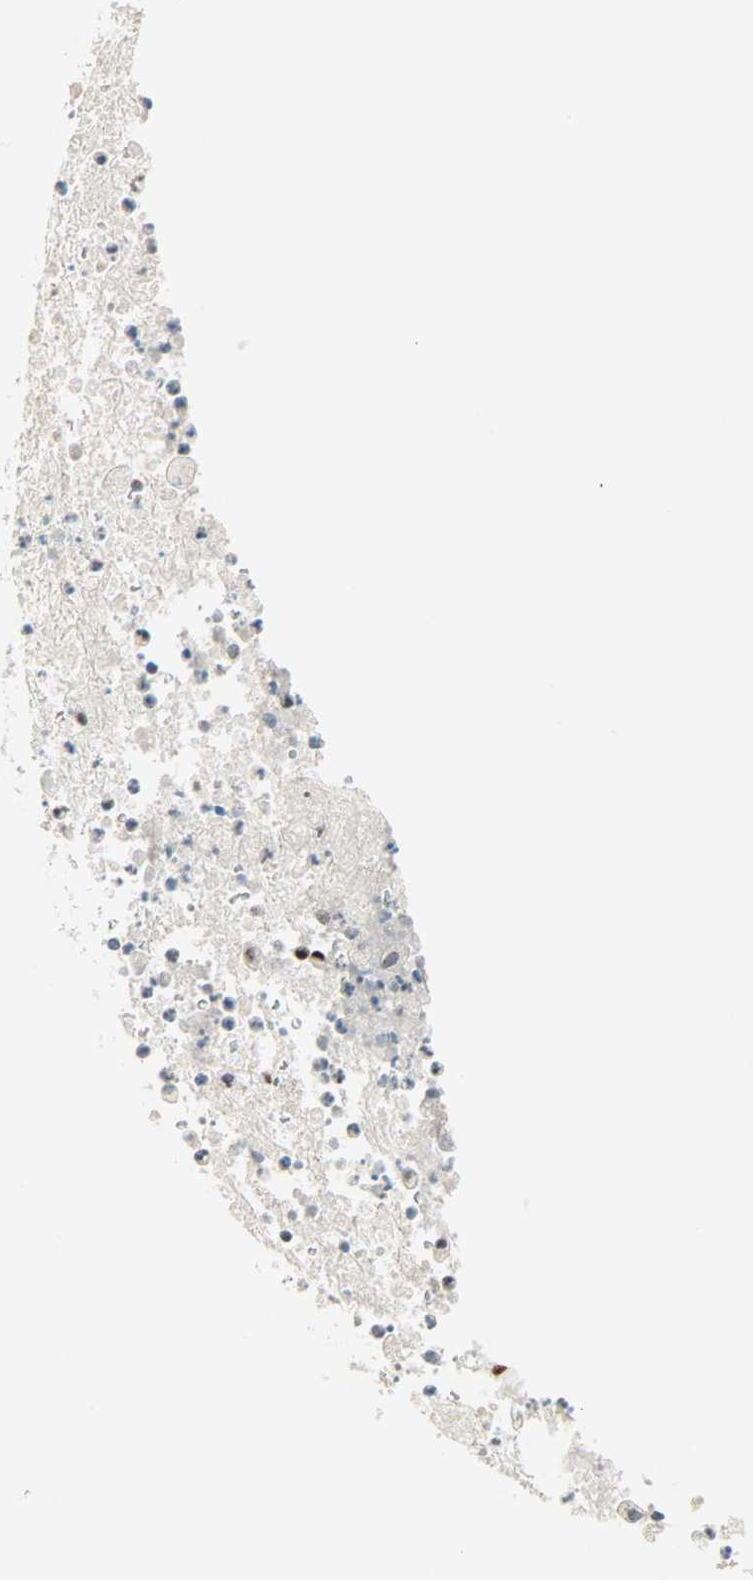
{"staining": {"intensity": "negative", "quantity": "none", "location": "none"}, "tissue": "melanoma", "cell_type": "Tumor cells", "image_type": "cancer", "snomed": [{"axis": "morphology", "description": "Malignant melanoma, Metastatic site"}, {"axis": "topography", "description": "Skin"}], "caption": "Human malignant melanoma (metastatic site) stained for a protein using IHC reveals no staining in tumor cells.", "gene": "JUNB", "patient": {"sex": "female", "age": 56}}